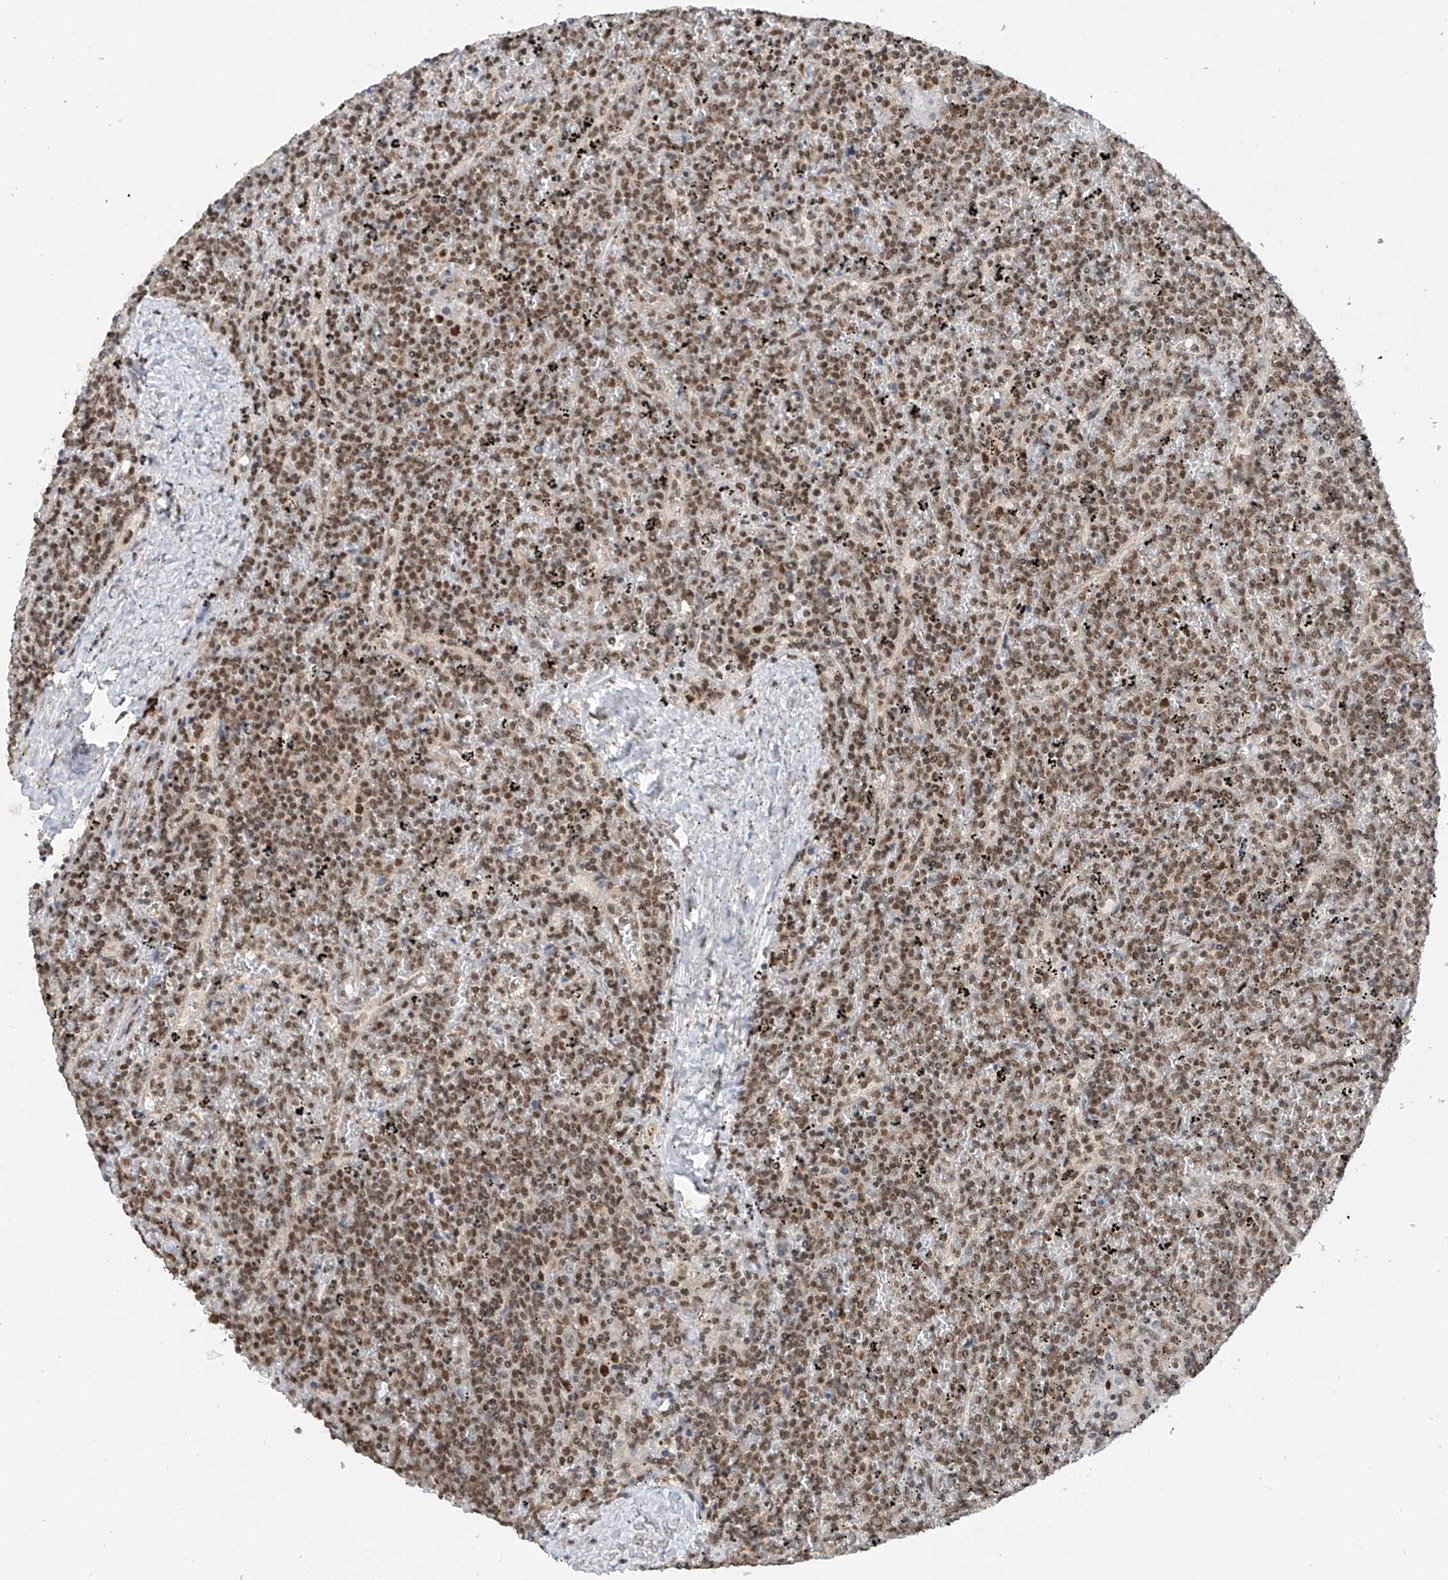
{"staining": {"intensity": "moderate", "quantity": ">75%", "location": "nuclear"}, "tissue": "lymphoma", "cell_type": "Tumor cells", "image_type": "cancer", "snomed": [{"axis": "morphology", "description": "Malignant lymphoma, non-Hodgkin's type, Low grade"}, {"axis": "topography", "description": "Spleen"}], "caption": "DAB (3,3'-diaminobenzidine) immunohistochemical staining of human lymphoma exhibits moderate nuclear protein expression in approximately >75% of tumor cells.", "gene": "RPAIN", "patient": {"sex": "female", "age": 19}}